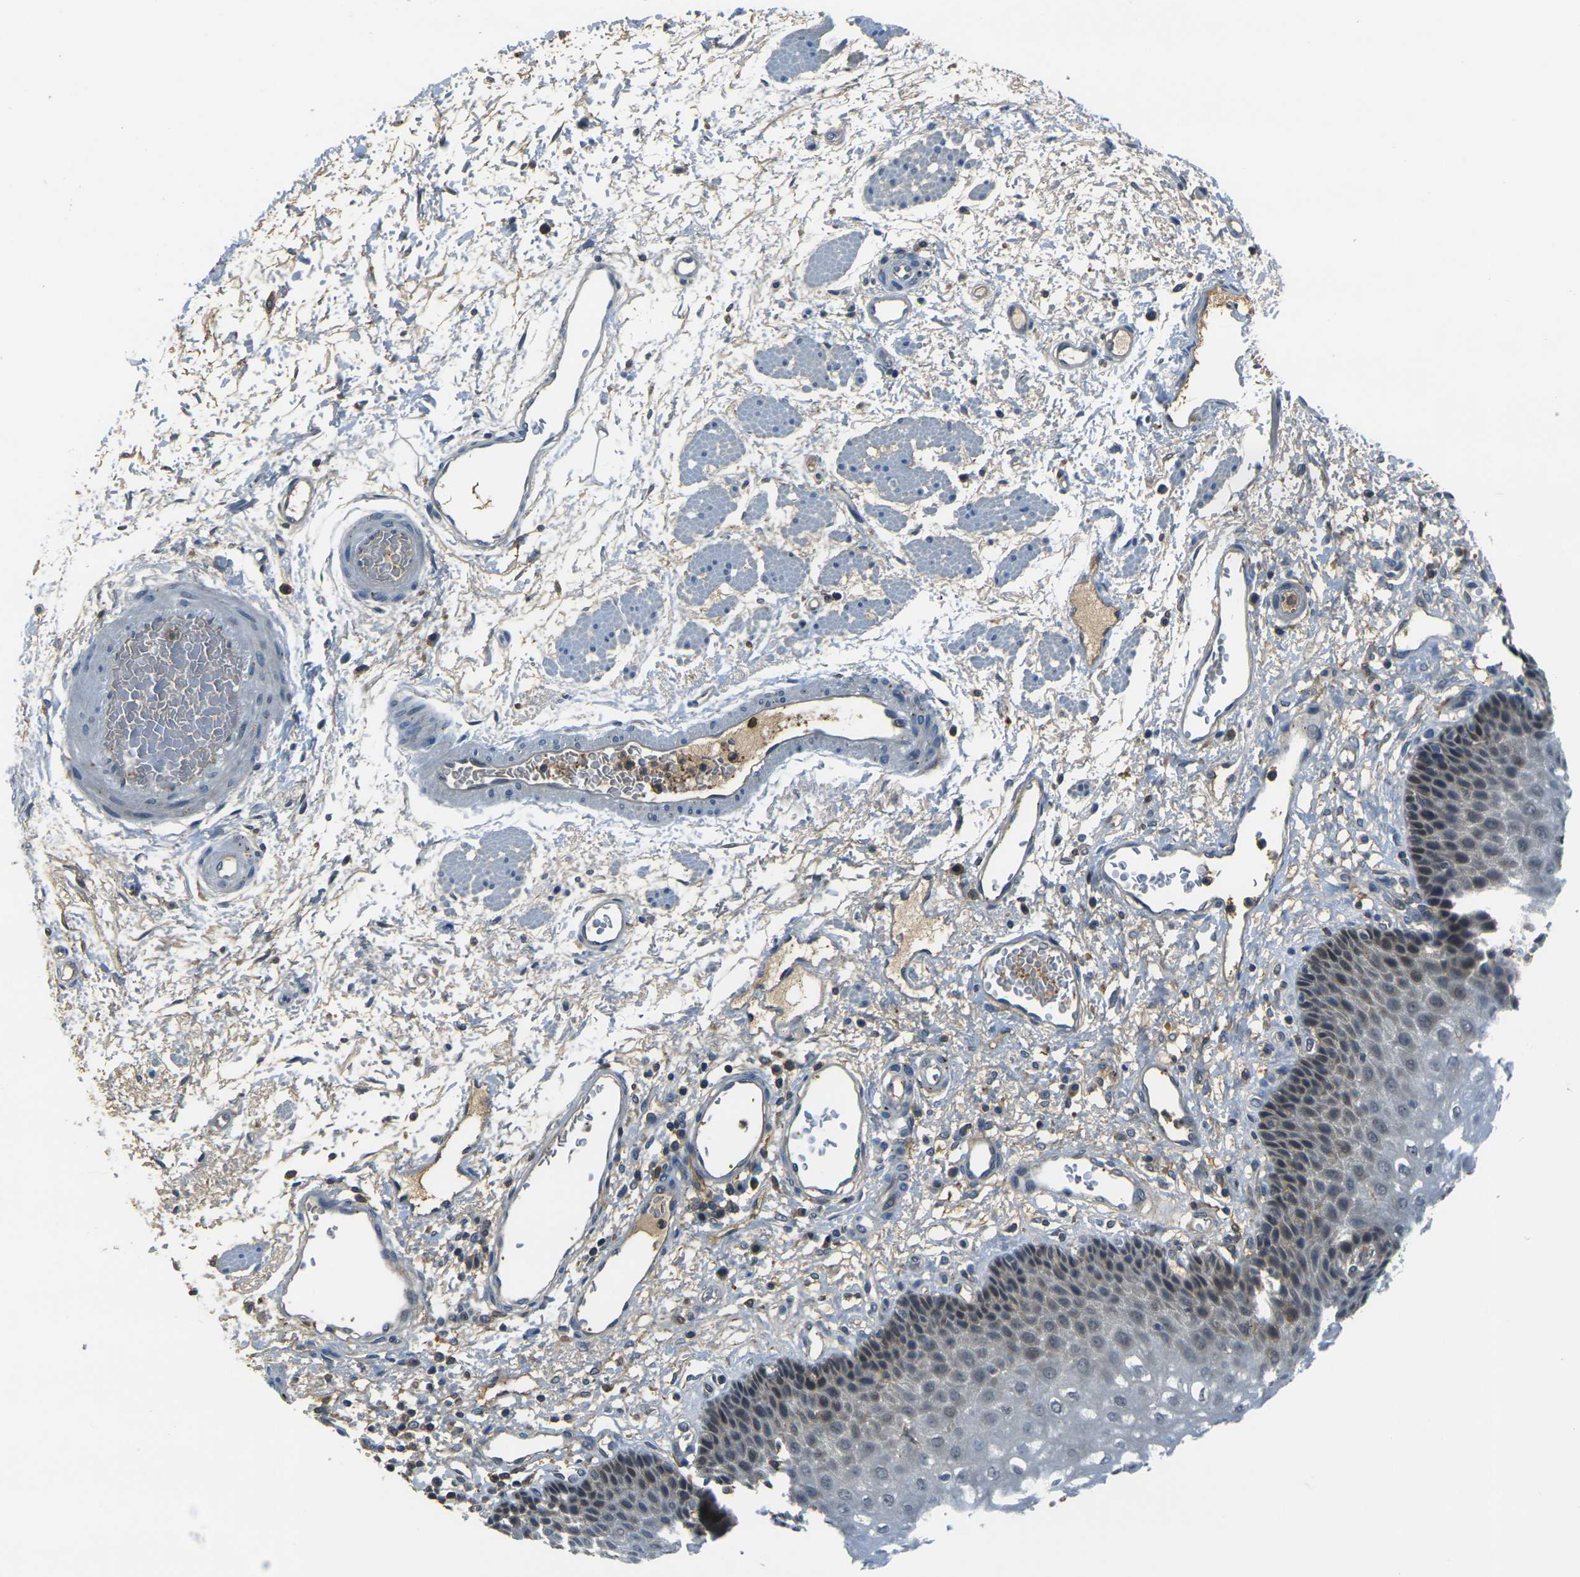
{"staining": {"intensity": "weak", "quantity": "<25%", "location": "cytoplasmic/membranous"}, "tissue": "esophagus", "cell_type": "Squamous epithelial cells", "image_type": "normal", "snomed": [{"axis": "morphology", "description": "Normal tissue, NOS"}, {"axis": "topography", "description": "Esophagus"}], "caption": "Image shows no protein expression in squamous epithelial cells of benign esophagus. Nuclei are stained in blue.", "gene": "PIGL", "patient": {"sex": "male", "age": 54}}